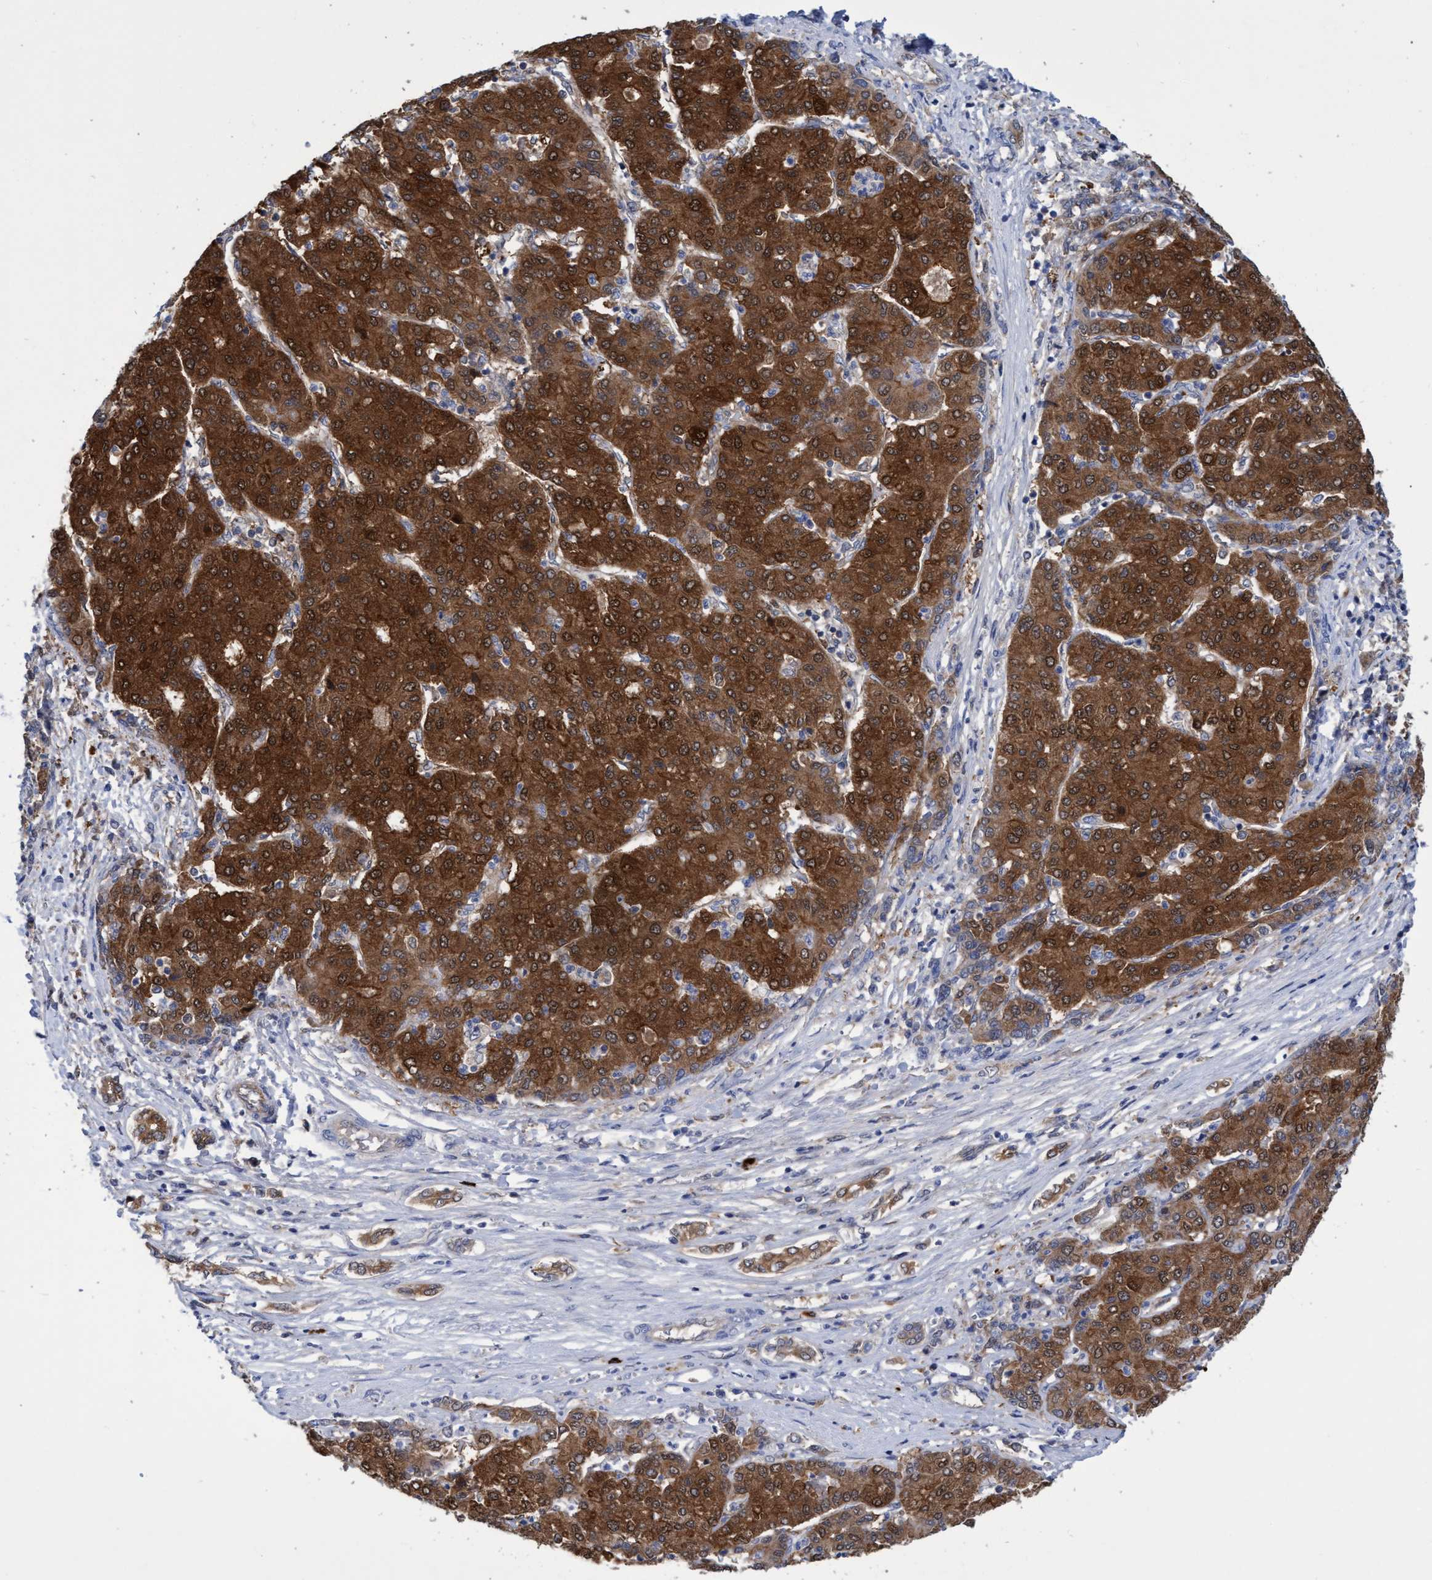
{"staining": {"intensity": "strong", "quantity": ">75%", "location": "cytoplasmic/membranous,nuclear"}, "tissue": "liver cancer", "cell_type": "Tumor cells", "image_type": "cancer", "snomed": [{"axis": "morphology", "description": "Carcinoma, Hepatocellular, NOS"}, {"axis": "topography", "description": "Liver"}], "caption": "Tumor cells display strong cytoplasmic/membranous and nuclear staining in approximately >75% of cells in liver hepatocellular carcinoma.", "gene": "PNPO", "patient": {"sex": "male", "age": 65}}